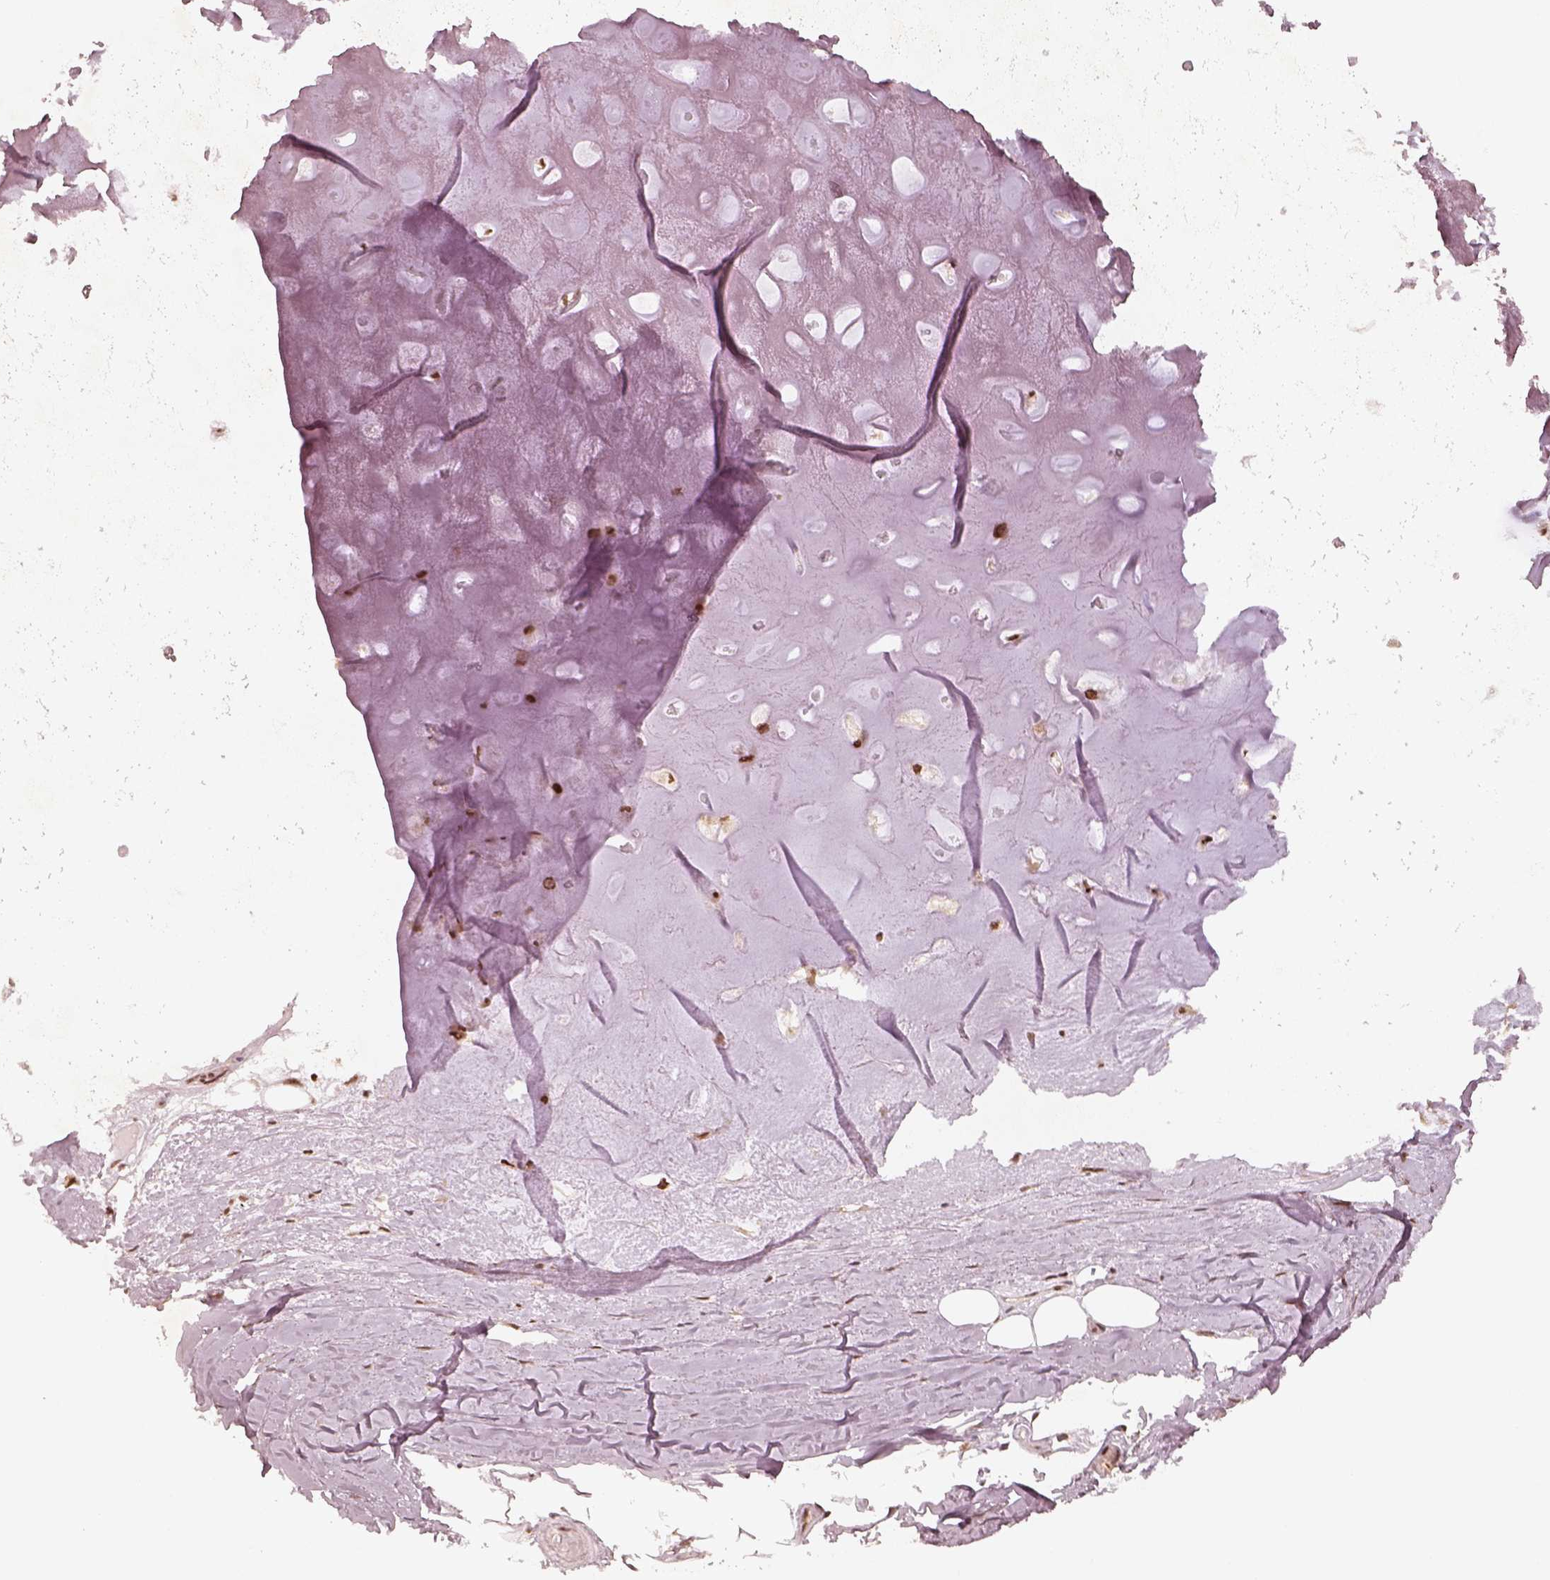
{"staining": {"intensity": "strong", "quantity": "<25%", "location": "nuclear"}, "tissue": "soft tissue", "cell_type": "Chondrocytes", "image_type": "normal", "snomed": [{"axis": "morphology", "description": "Normal tissue, NOS"}, {"axis": "topography", "description": "Cartilage tissue"}], "caption": "The immunohistochemical stain shows strong nuclear expression in chondrocytes of normal soft tissue. Immunohistochemistry (ihc) stains the protein in brown and the nuclei are stained blue.", "gene": "GMEB2", "patient": {"sex": "male", "age": 57}}